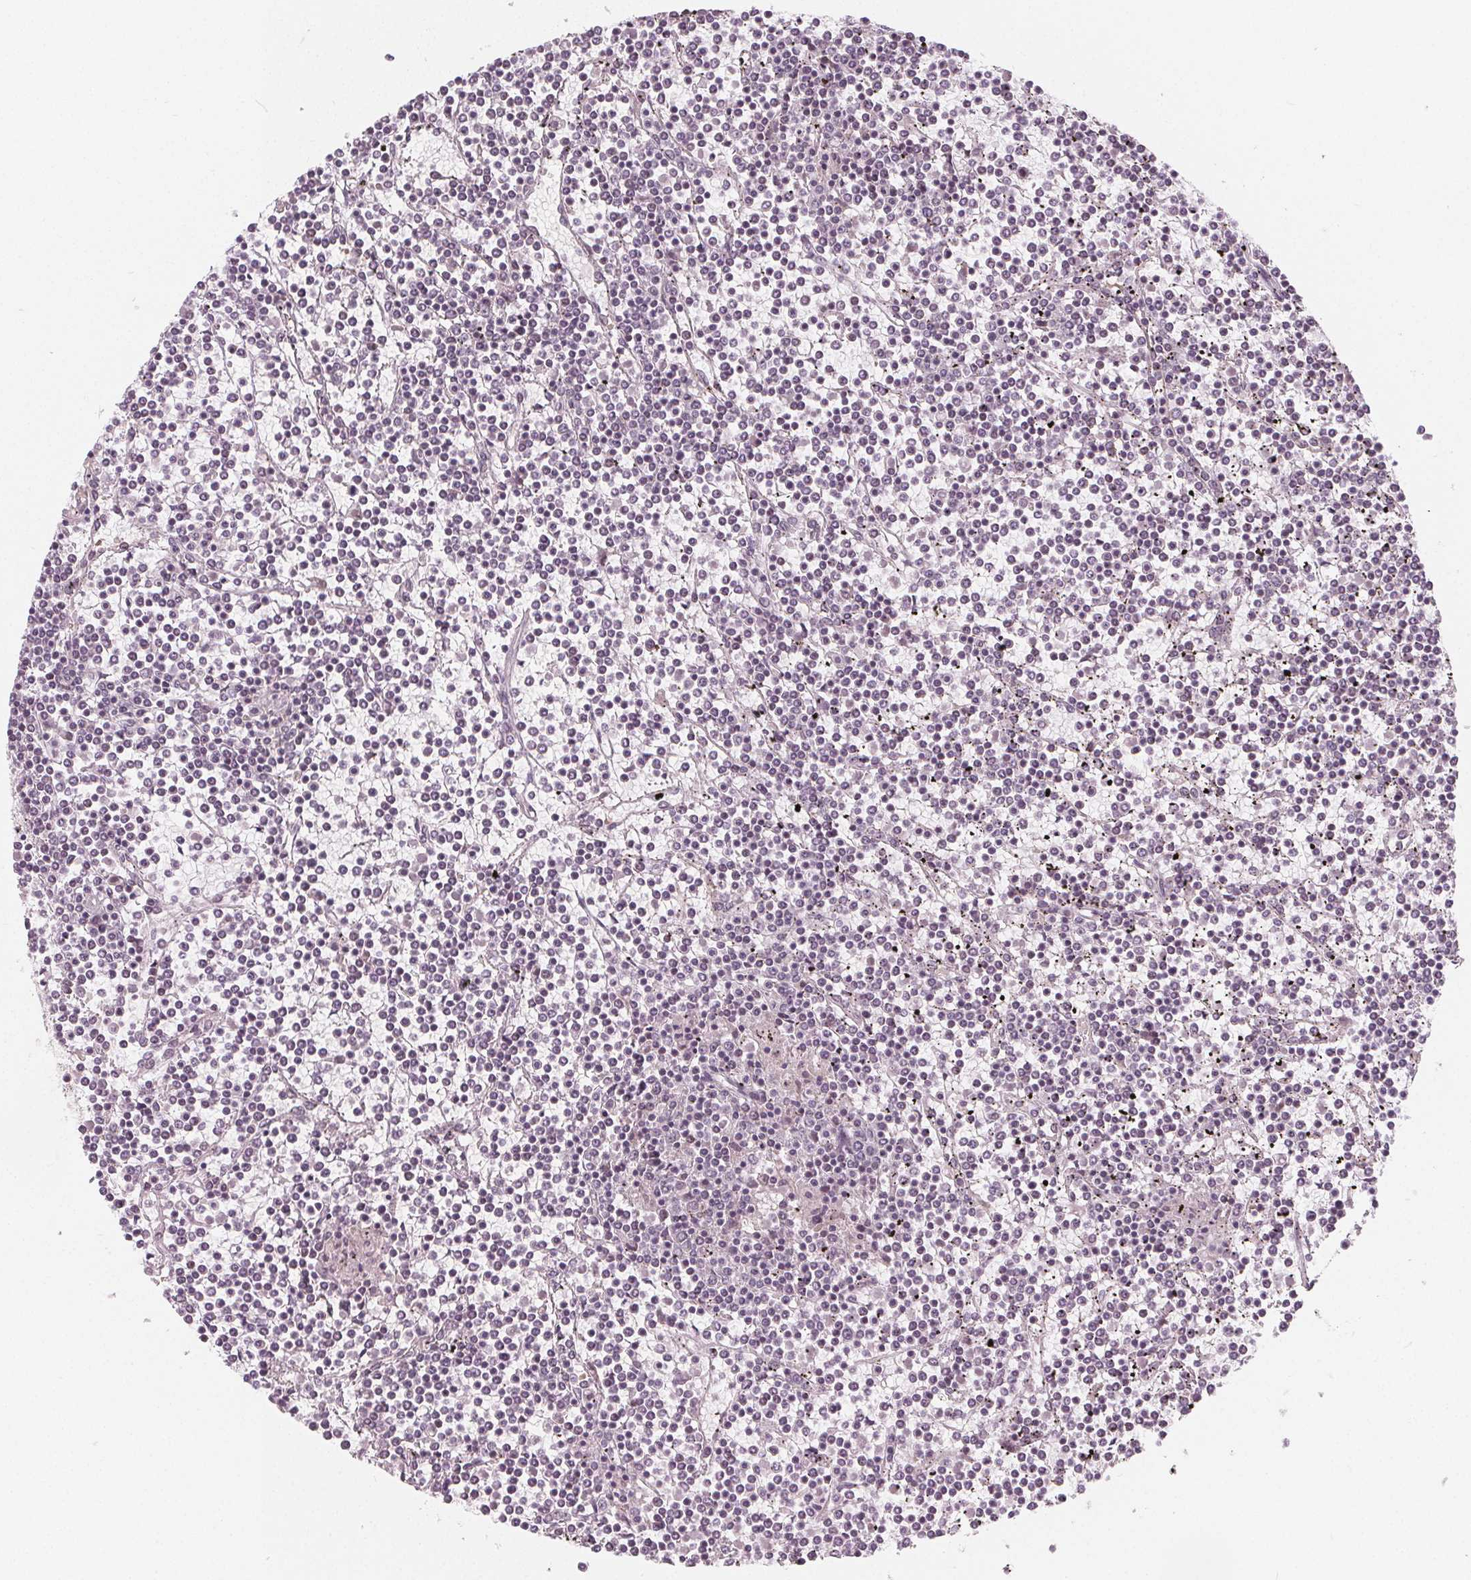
{"staining": {"intensity": "negative", "quantity": "none", "location": "none"}, "tissue": "lymphoma", "cell_type": "Tumor cells", "image_type": "cancer", "snomed": [{"axis": "morphology", "description": "Malignant lymphoma, non-Hodgkin's type, Low grade"}, {"axis": "topography", "description": "Spleen"}], "caption": "There is no significant expression in tumor cells of low-grade malignant lymphoma, non-Hodgkin's type.", "gene": "NUP210L", "patient": {"sex": "female", "age": 19}}